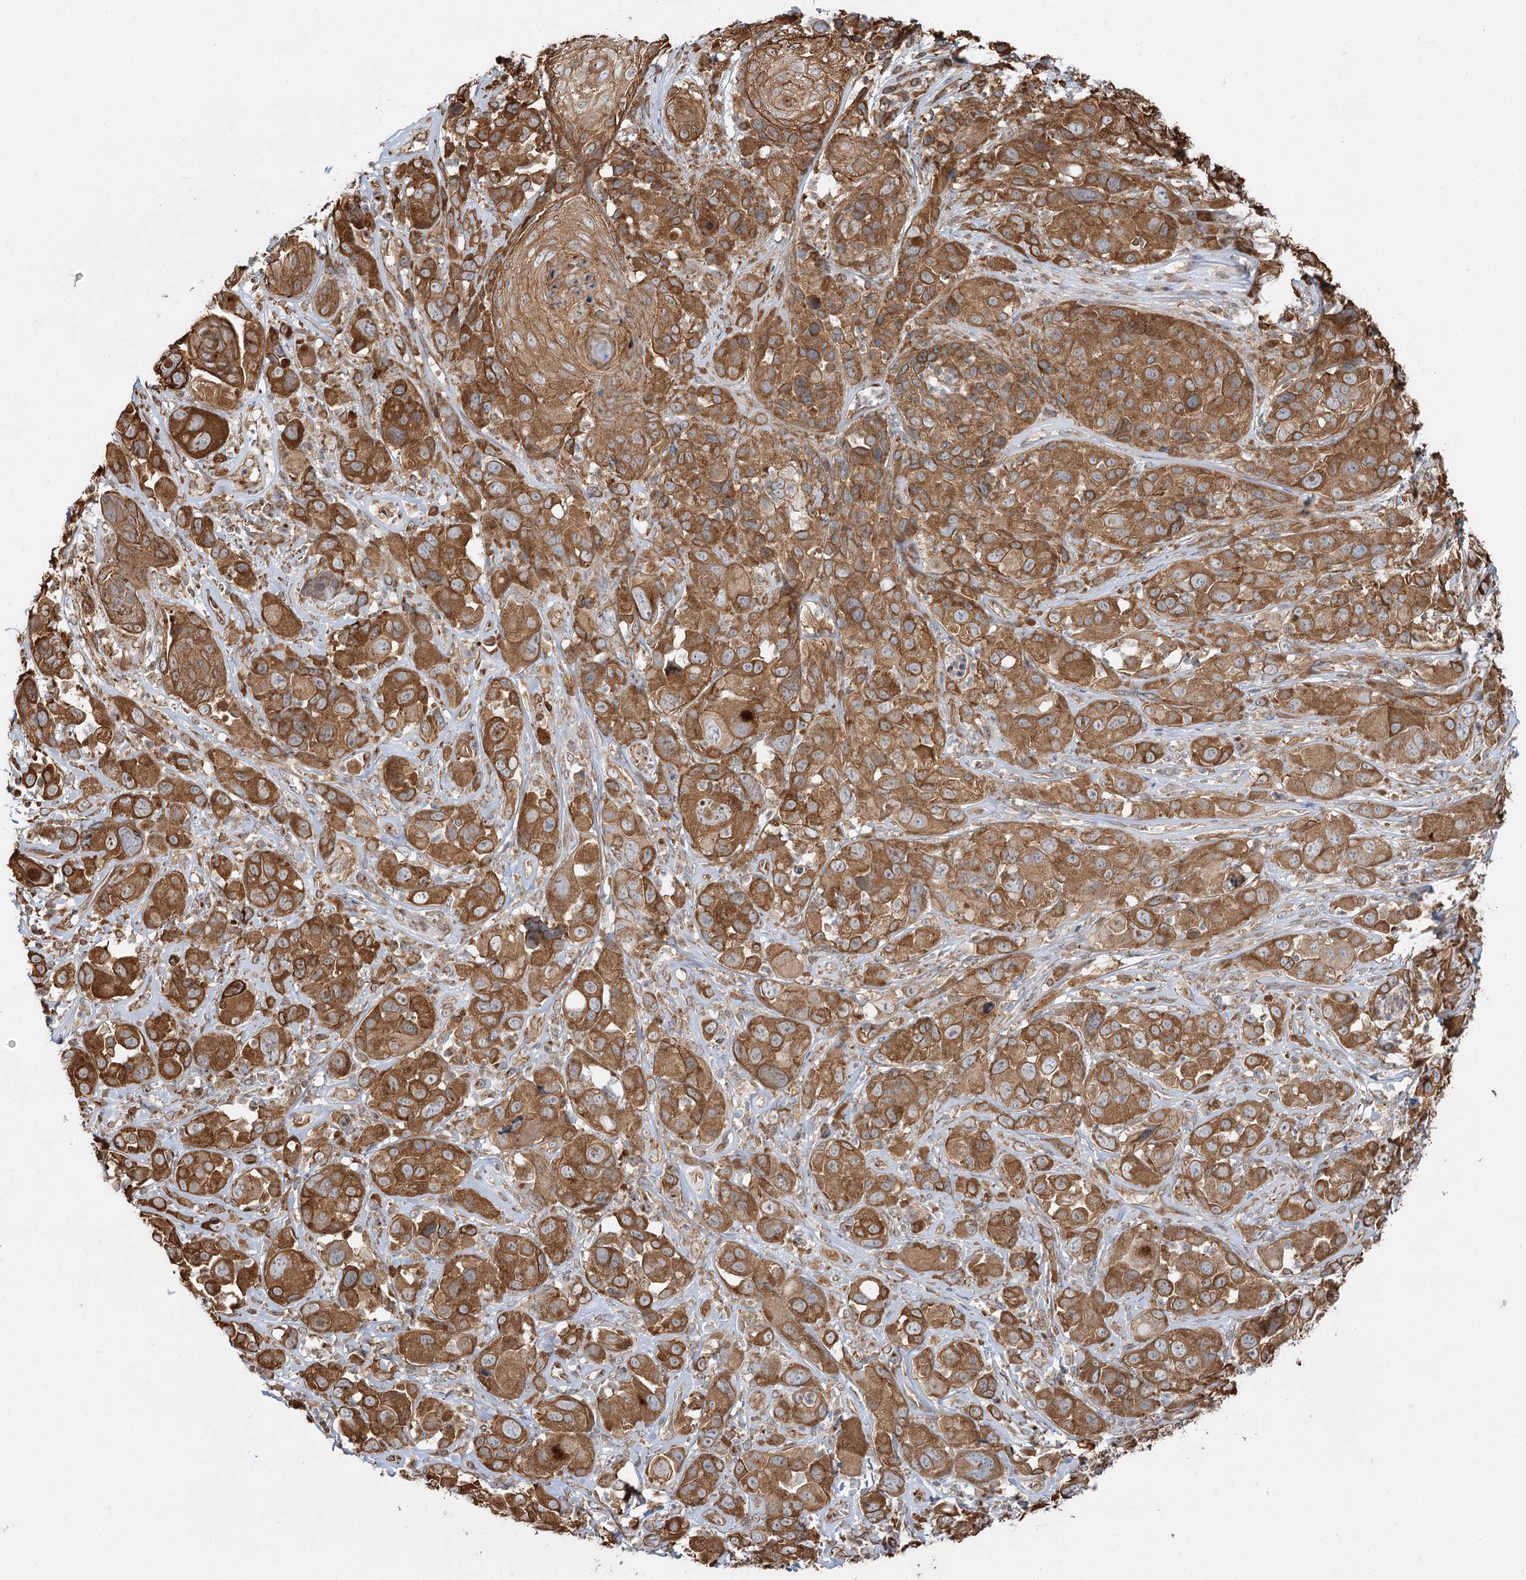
{"staining": {"intensity": "strong", "quantity": ">75%", "location": "cytoplasmic/membranous"}, "tissue": "melanoma", "cell_type": "Tumor cells", "image_type": "cancer", "snomed": [{"axis": "morphology", "description": "Malignant melanoma, NOS"}, {"axis": "topography", "description": "Skin of trunk"}], "caption": "Protein staining of melanoma tissue displays strong cytoplasmic/membranous positivity in about >75% of tumor cells.", "gene": "SH3BP5L", "patient": {"sex": "male", "age": 71}}